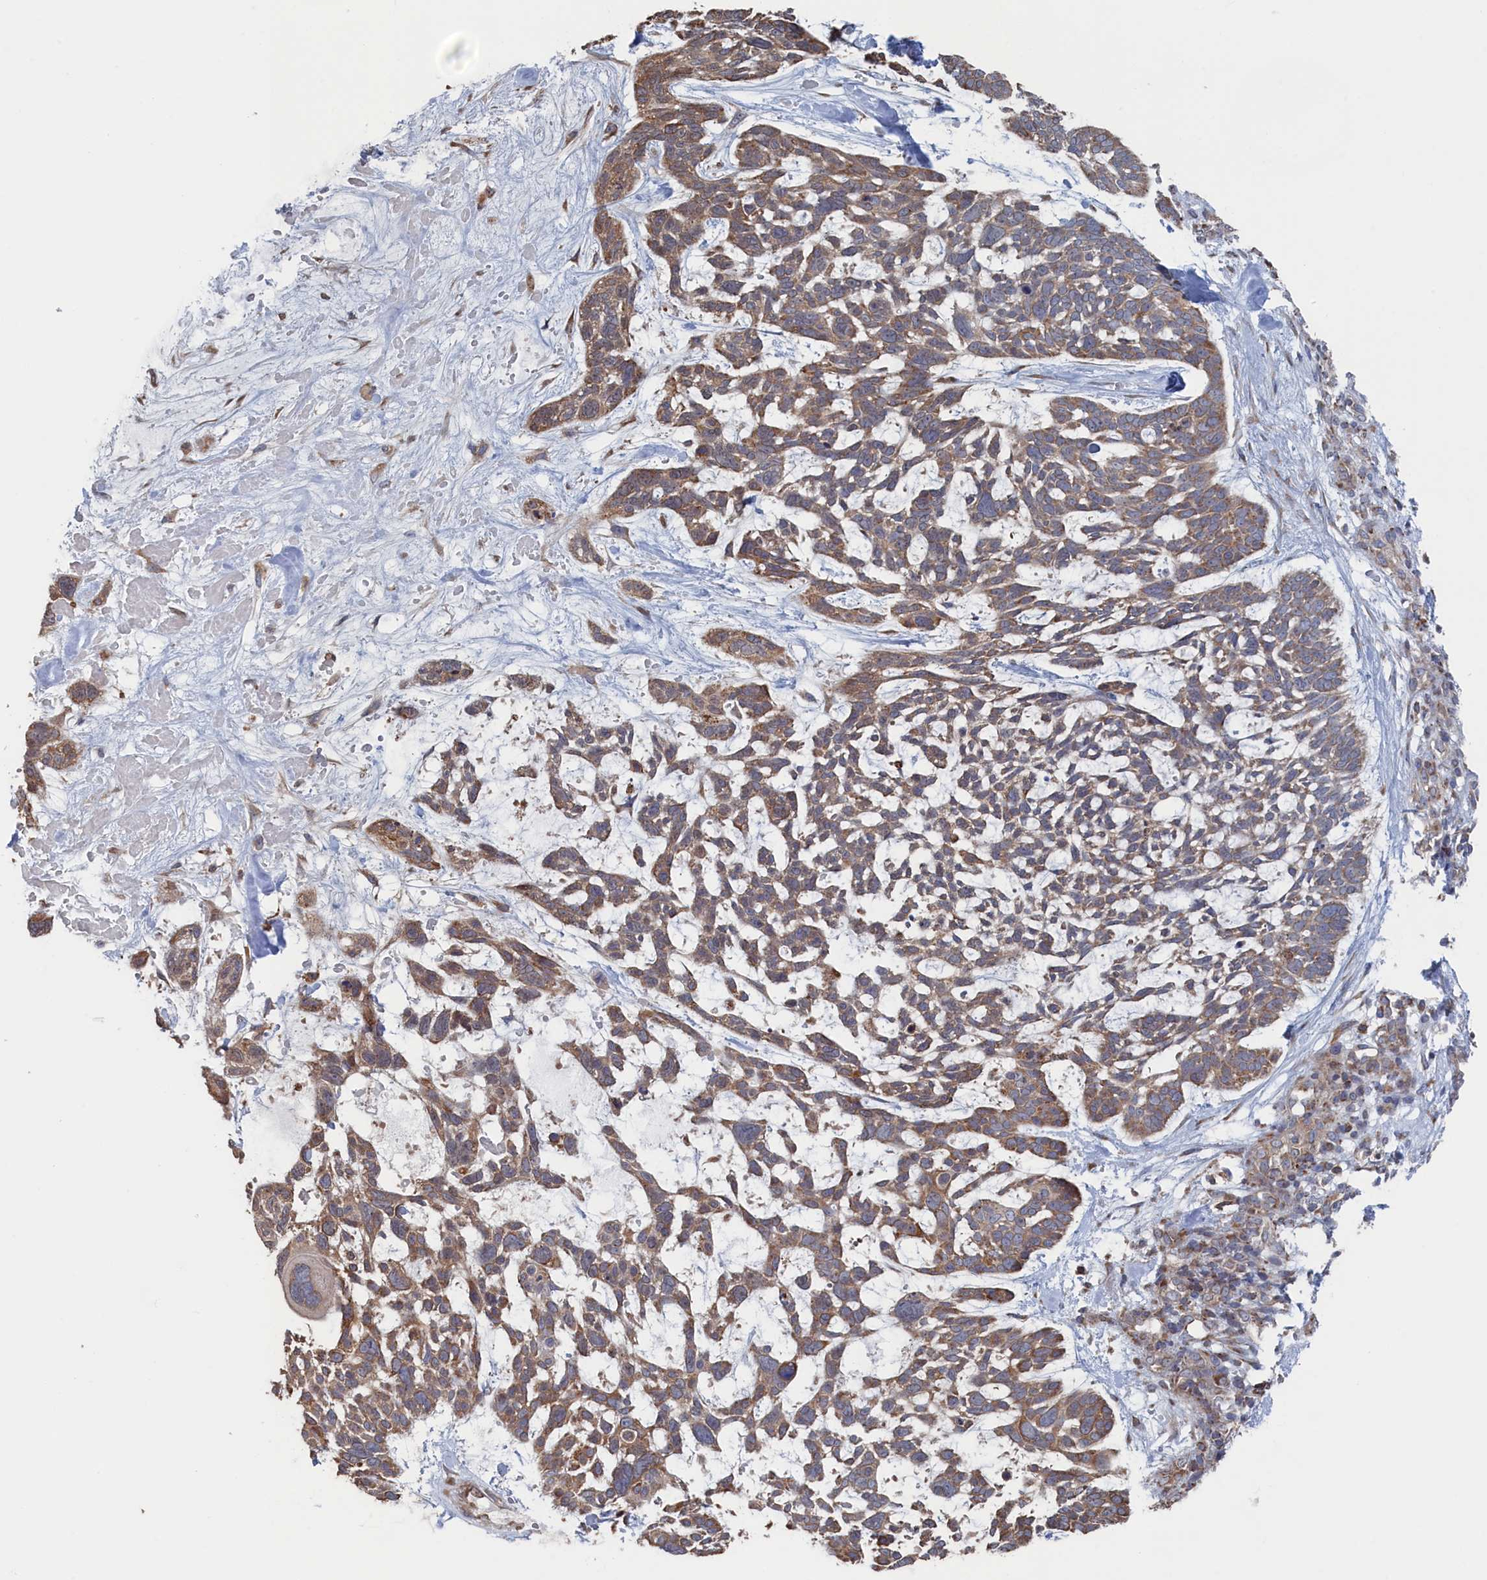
{"staining": {"intensity": "weak", "quantity": "25%-75%", "location": "cytoplasmic/membranous"}, "tissue": "skin cancer", "cell_type": "Tumor cells", "image_type": "cancer", "snomed": [{"axis": "morphology", "description": "Basal cell carcinoma"}, {"axis": "topography", "description": "Skin"}], "caption": "Skin cancer (basal cell carcinoma) stained with a brown dye demonstrates weak cytoplasmic/membranous positive expression in about 25%-75% of tumor cells.", "gene": "BPIFB6", "patient": {"sex": "male", "age": 88}}